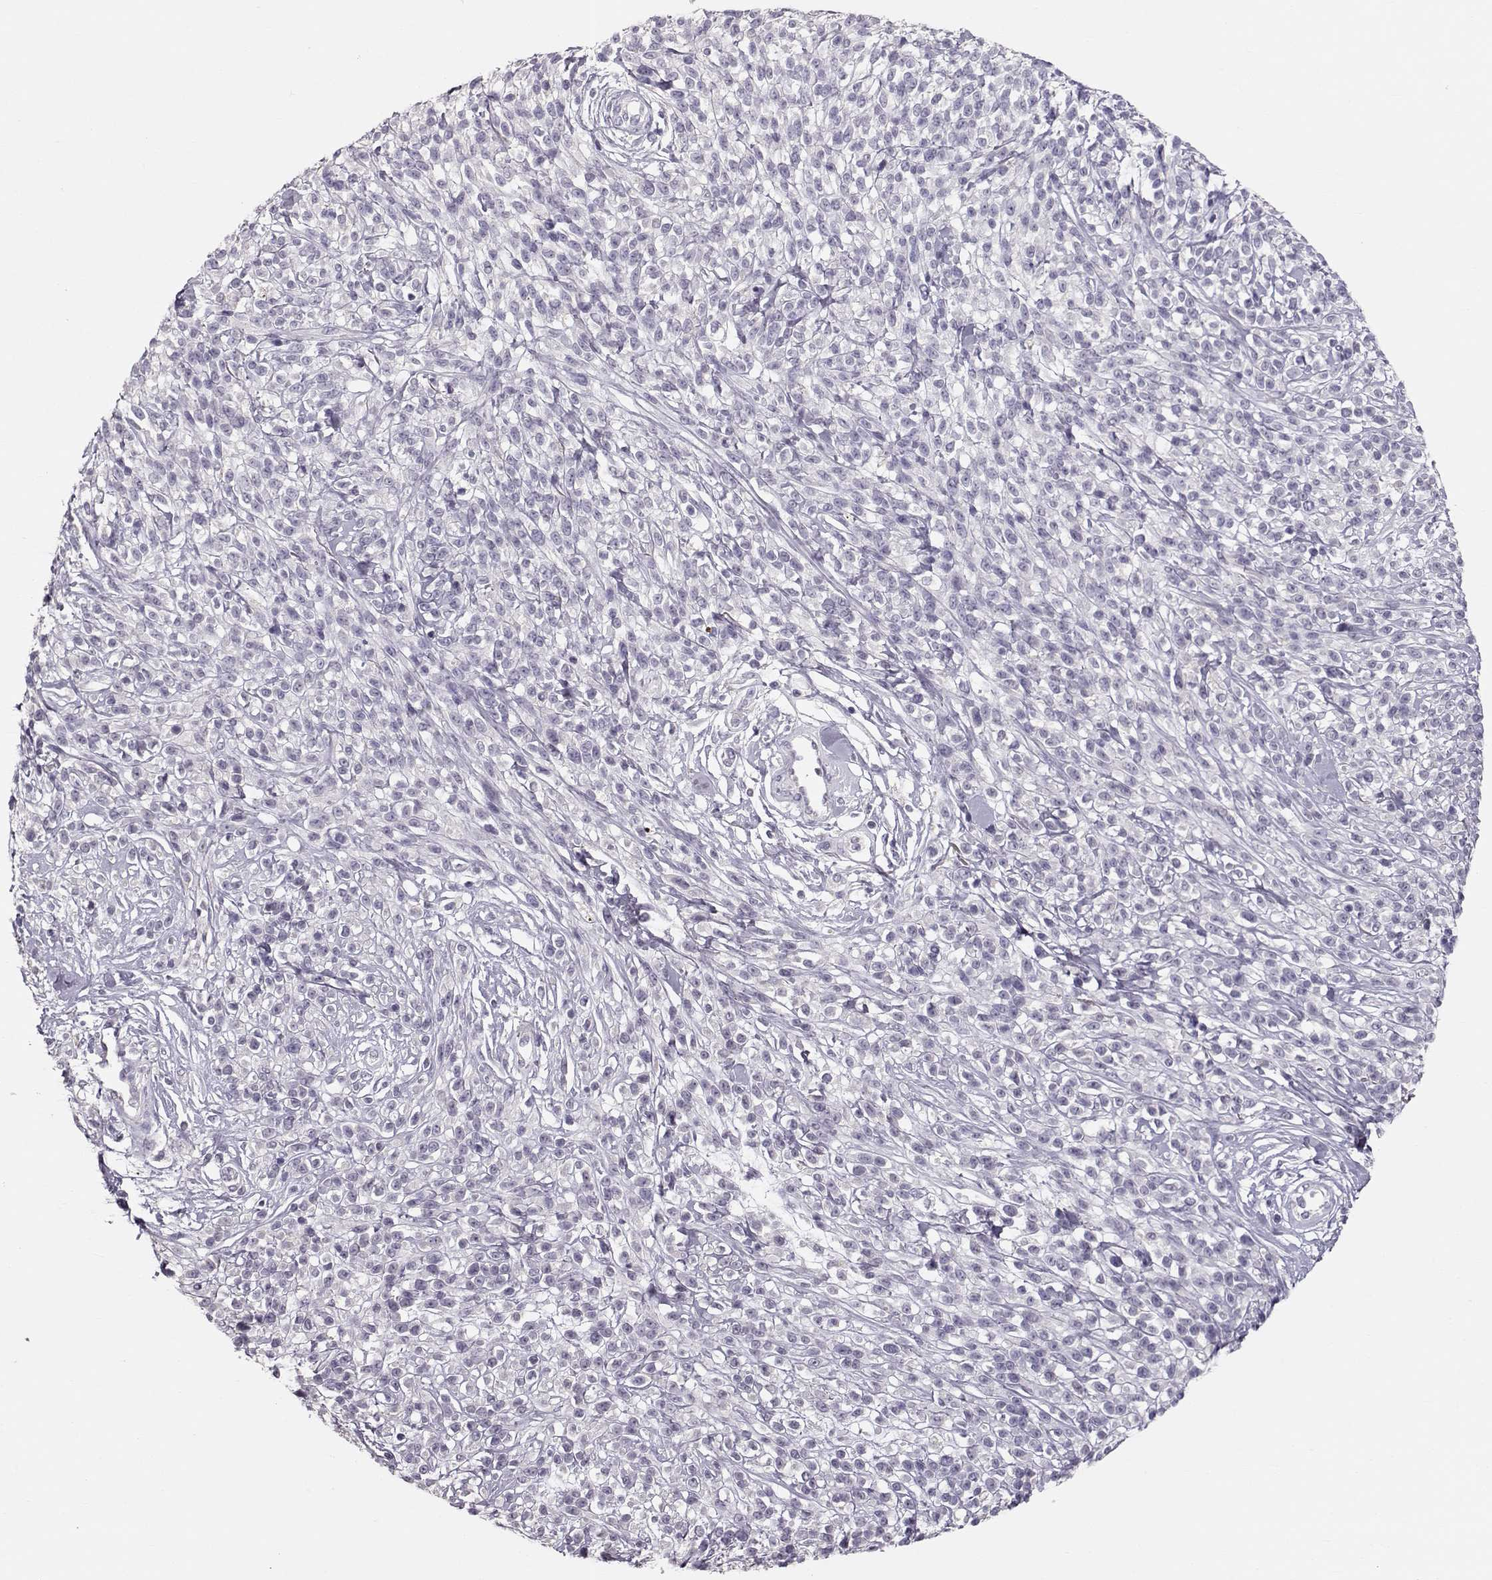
{"staining": {"intensity": "negative", "quantity": "none", "location": "none"}, "tissue": "melanoma", "cell_type": "Tumor cells", "image_type": "cancer", "snomed": [{"axis": "morphology", "description": "Malignant melanoma, NOS"}, {"axis": "topography", "description": "Skin"}, {"axis": "topography", "description": "Skin of trunk"}], "caption": "Immunohistochemistry (IHC) of human melanoma shows no expression in tumor cells.", "gene": "POU1F1", "patient": {"sex": "male", "age": 74}}